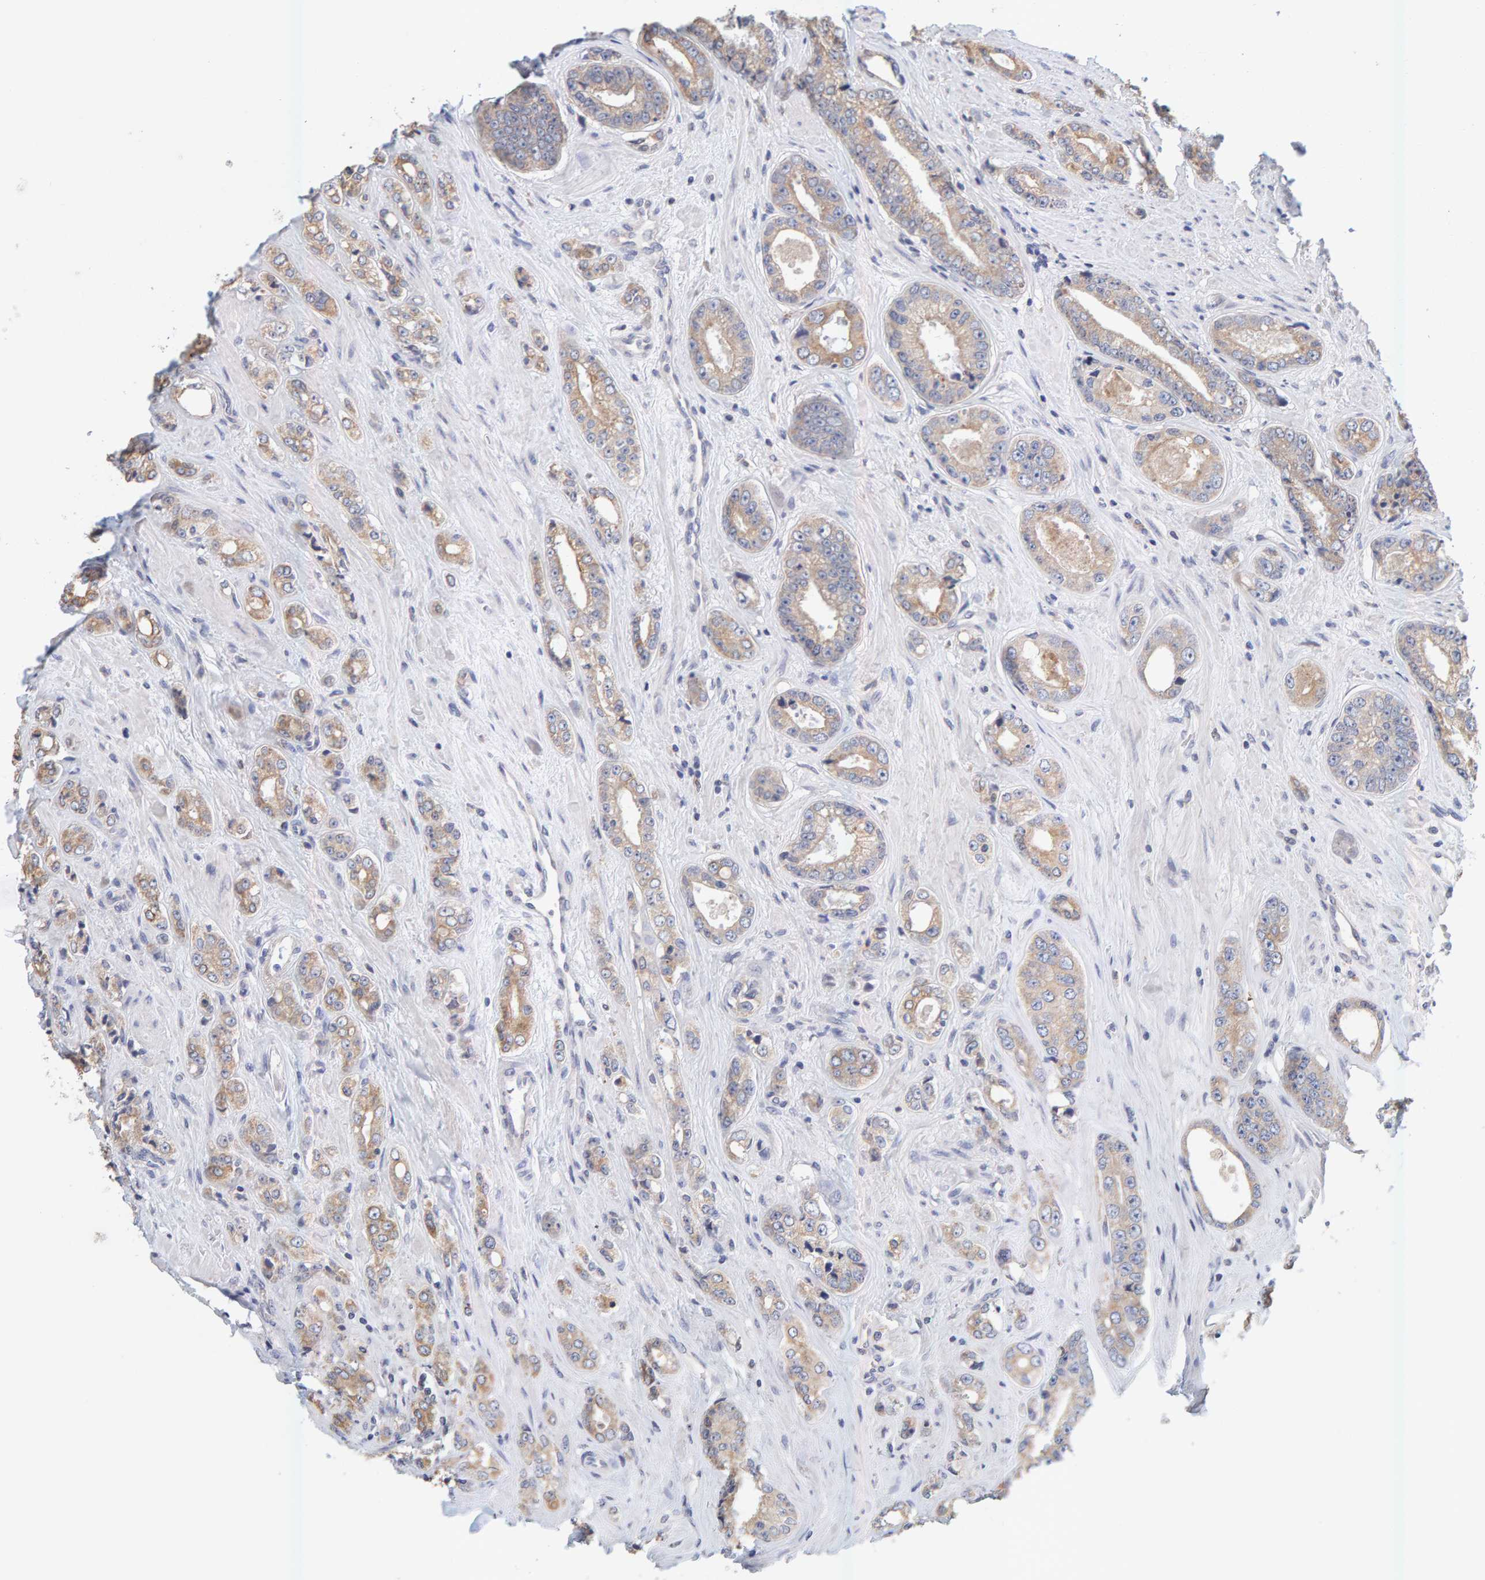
{"staining": {"intensity": "weak", "quantity": "25%-75%", "location": "cytoplasmic/membranous"}, "tissue": "prostate cancer", "cell_type": "Tumor cells", "image_type": "cancer", "snomed": [{"axis": "morphology", "description": "Adenocarcinoma, High grade"}, {"axis": "topography", "description": "Prostate"}], "caption": "Weak cytoplasmic/membranous protein positivity is identified in approximately 25%-75% of tumor cells in high-grade adenocarcinoma (prostate). The staining was performed using DAB (3,3'-diaminobenzidine), with brown indicating positive protein expression. Nuclei are stained blue with hematoxylin.", "gene": "SGPL1", "patient": {"sex": "male", "age": 61}}